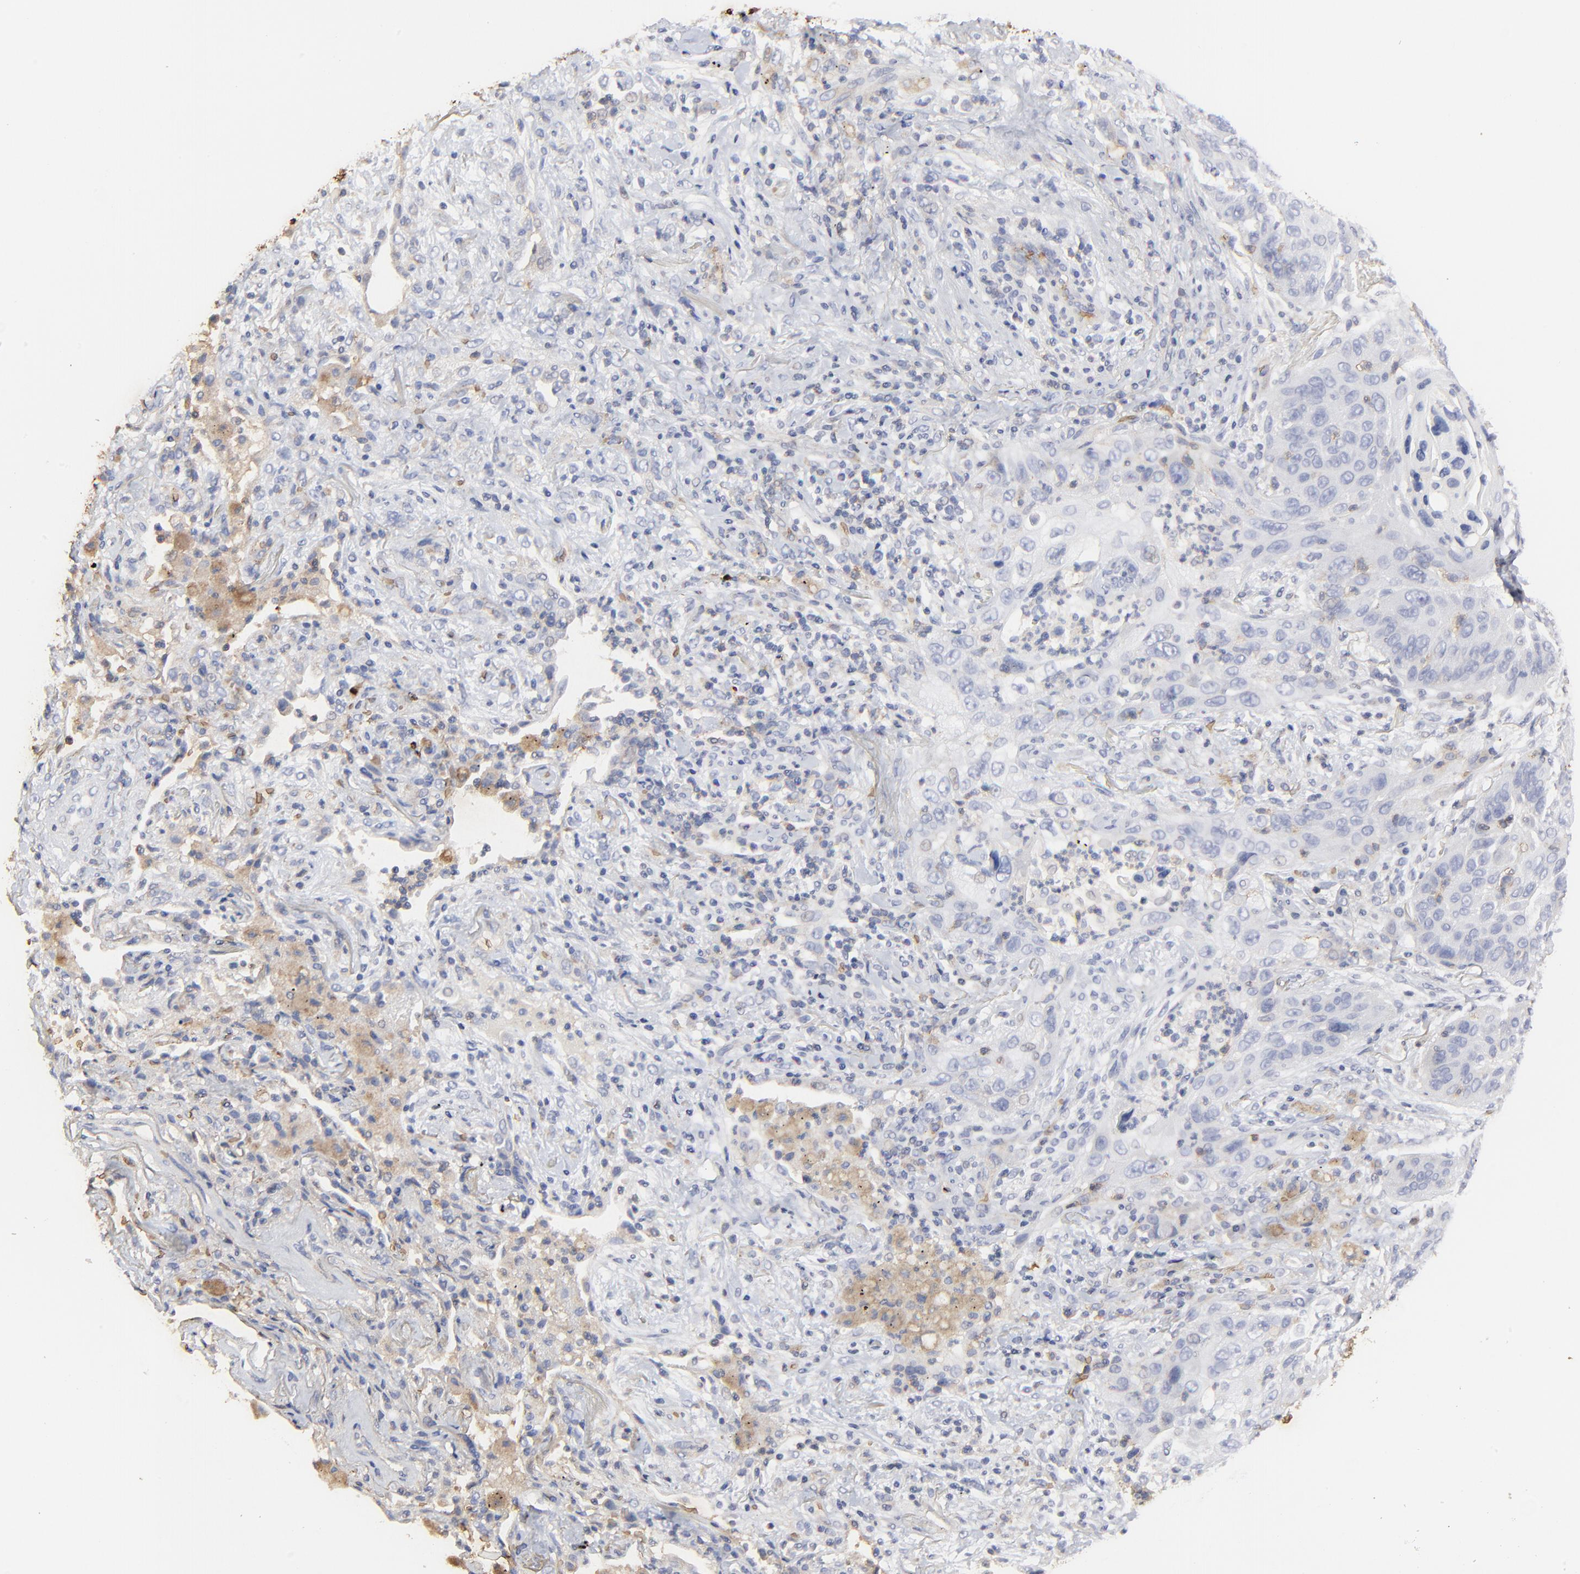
{"staining": {"intensity": "negative", "quantity": "none", "location": "none"}, "tissue": "lung cancer", "cell_type": "Tumor cells", "image_type": "cancer", "snomed": [{"axis": "morphology", "description": "Squamous cell carcinoma, NOS"}, {"axis": "topography", "description": "Lung"}], "caption": "Immunohistochemistry histopathology image of lung cancer stained for a protein (brown), which reveals no positivity in tumor cells.", "gene": "PAG1", "patient": {"sex": "female", "age": 67}}